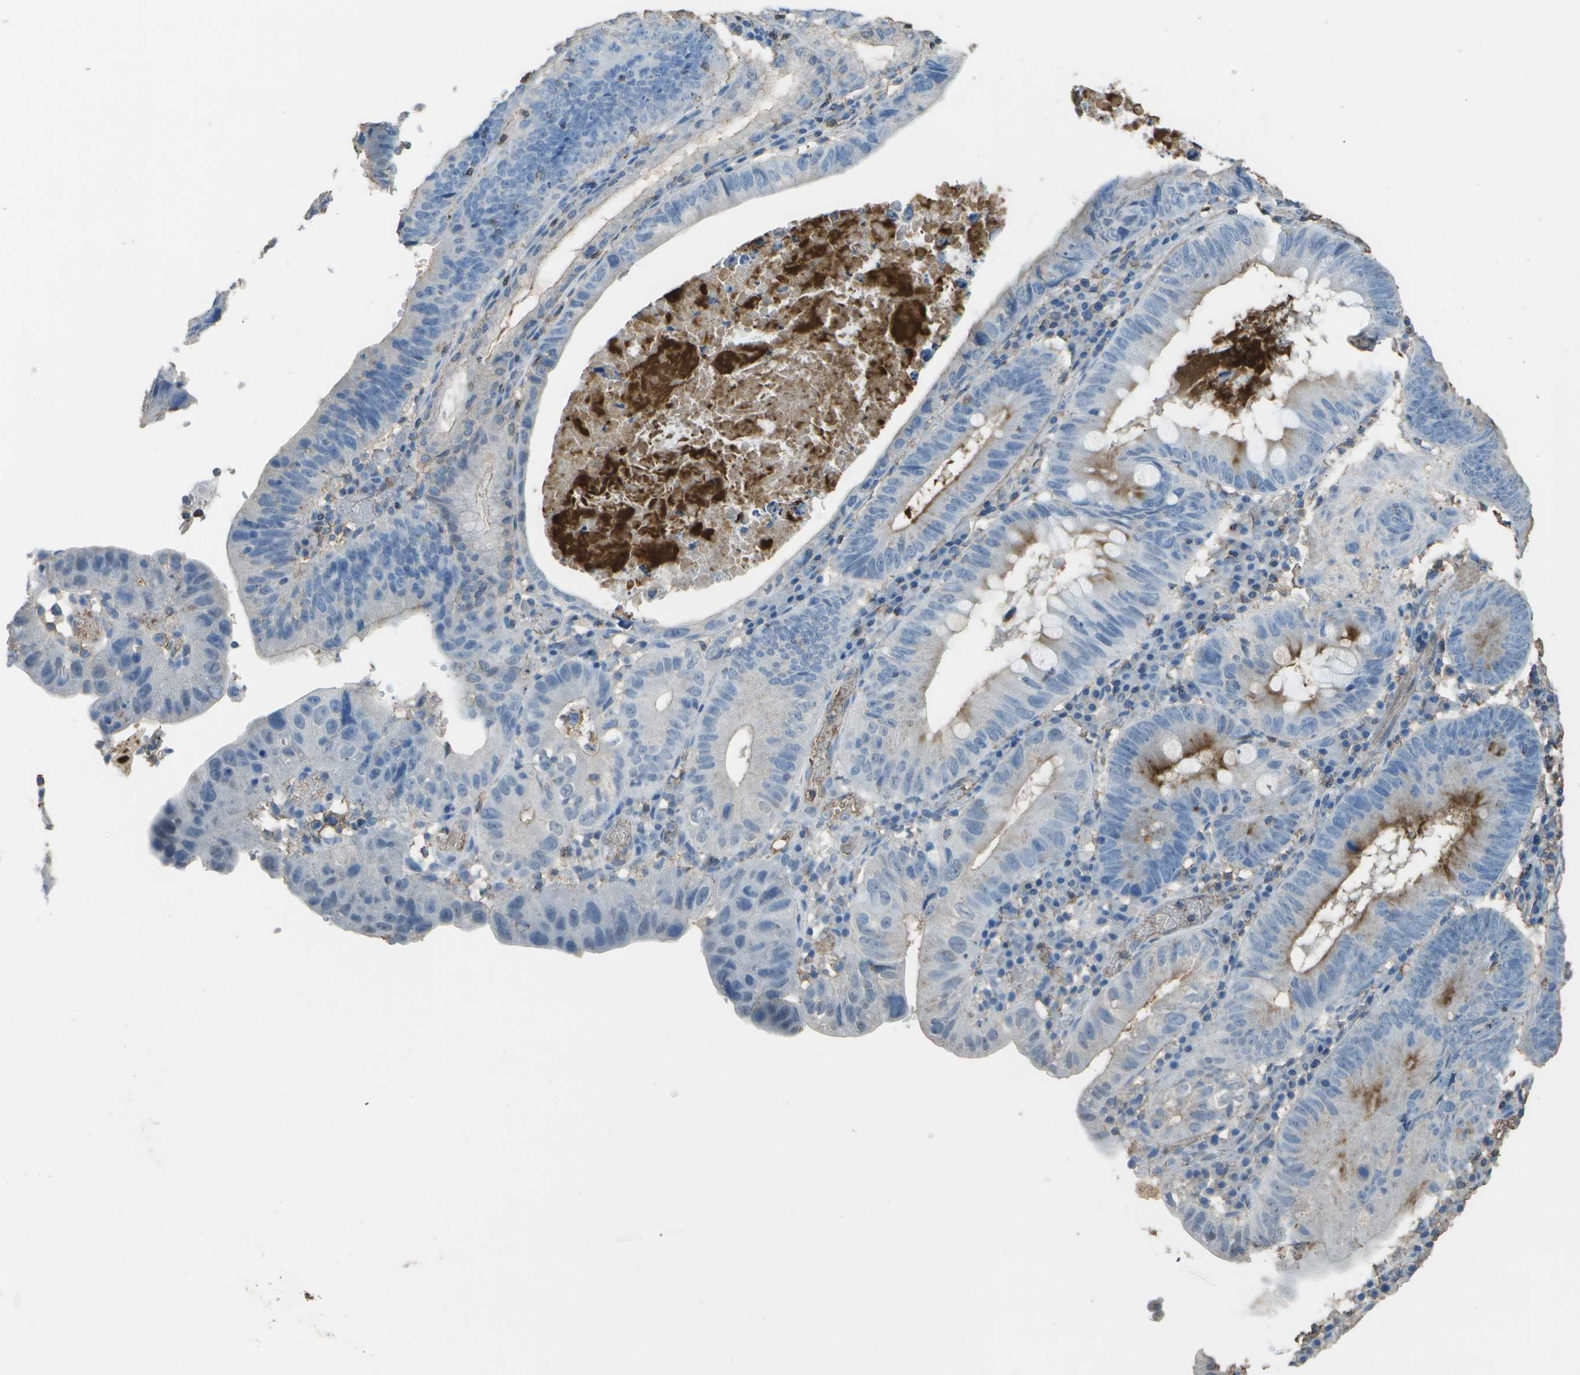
{"staining": {"intensity": "moderate", "quantity": "<25%", "location": "cytoplasmic/membranous"}, "tissue": "stomach cancer", "cell_type": "Tumor cells", "image_type": "cancer", "snomed": [{"axis": "morphology", "description": "Adenocarcinoma, NOS"}, {"axis": "topography", "description": "Stomach"}], "caption": "Approximately <25% of tumor cells in stomach cancer (adenocarcinoma) display moderate cytoplasmic/membranous protein expression as visualized by brown immunohistochemical staining.", "gene": "CYP4F11", "patient": {"sex": "male", "age": 59}}